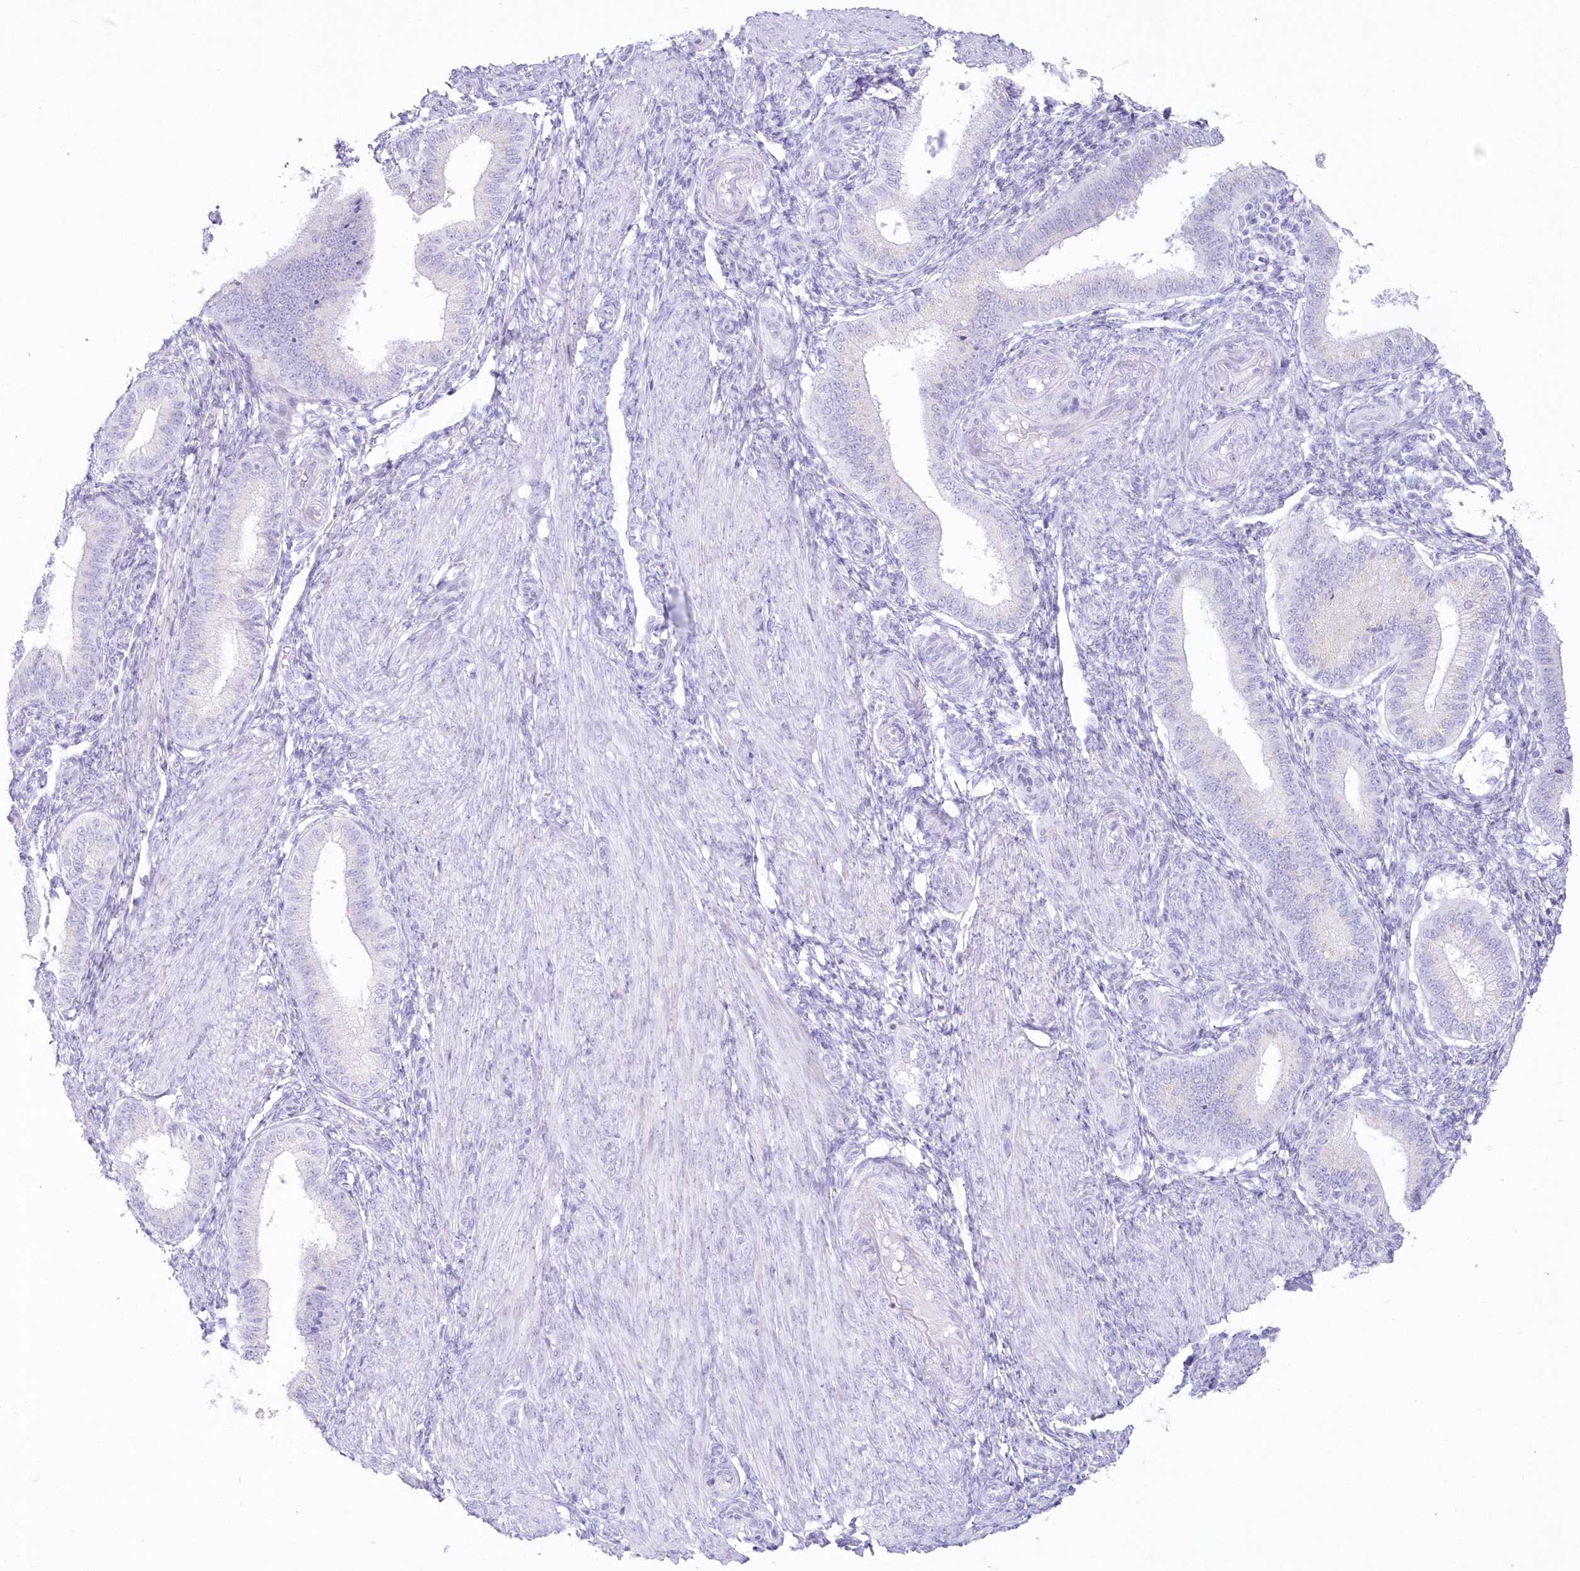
{"staining": {"intensity": "negative", "quantity": "none", "location": "none"}, "tissue": "endometrium", "cell_type": "Cells in endometrial stroma", "image_type": "normal", "snomed": [{"axis": "morphology", "description": "Normal tissue, NOS"}, {"axis": "topography", "description": "Endometrium"}], "caption": "Endometrium stained for a protein using IHC shows no positivity cells in endometrial stroma.", "gene": "ZNF843", "patient": {"sex": "female", "age": 39}}